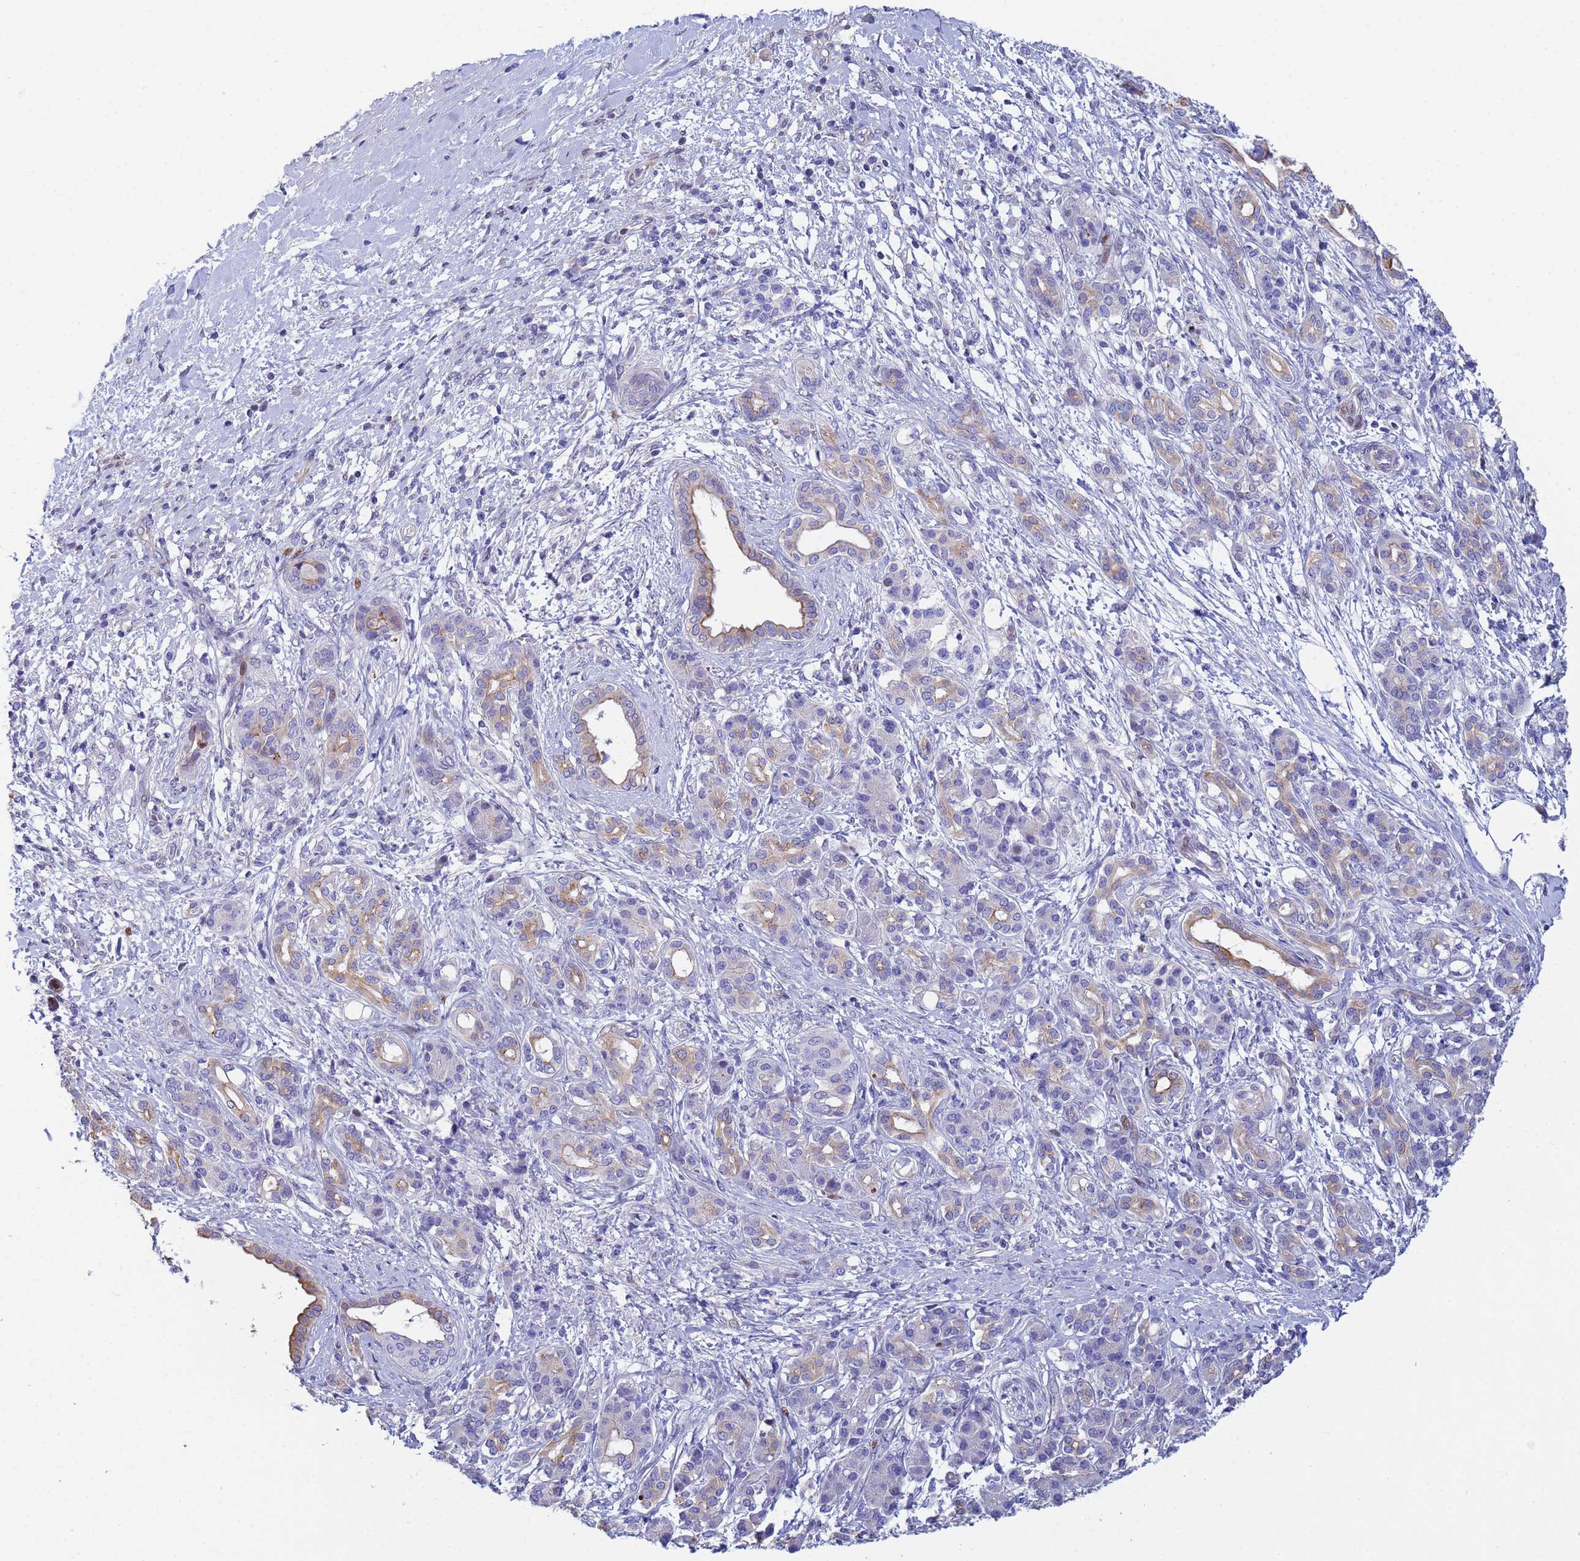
{"staining": {"intensity": "weak", "quantity": "<25%", "location": "cytoplasmic/membranous"}, "tissue": "pancreatic cancer", "cell_type": "Tumor cells", "image_type": "cancer", "snomed": [{"axis": "morphology", "description": "Adenocarcinoma, NOS"}, {"axis": "topography", "description": "Pancreas"}], "caption": "Tumor cells are negative for protein expression in human pancreatic adenocarcinoma. Brightfield microscopy of IHC stained with DAB (brown) and hematoxylin (blue), captured at high magnification.", "gene": "PPP6R1", "patient": {"sex": "female", "age": 55}}